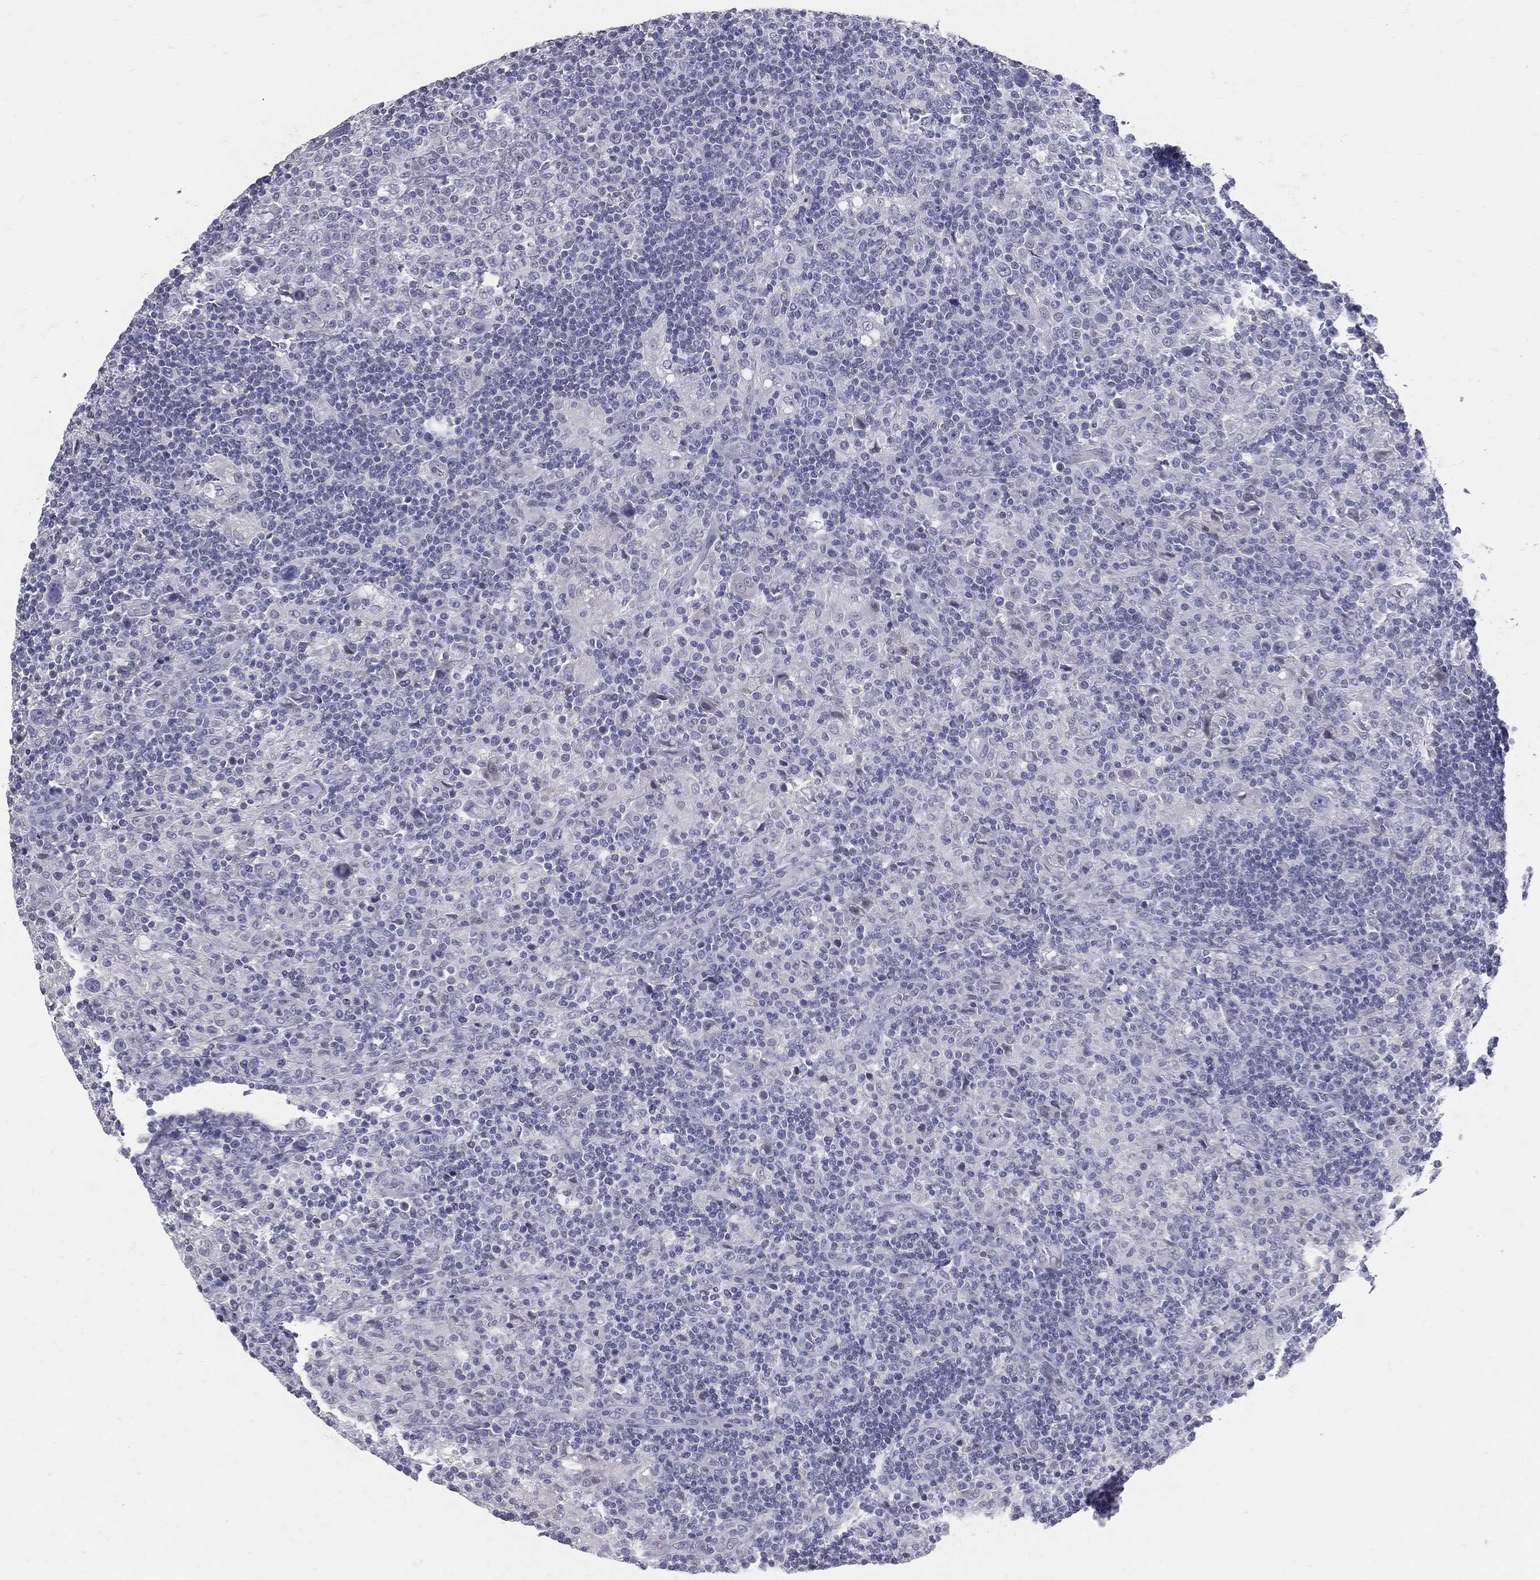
{"staining": {"intensity": "negative", "quantity": "none", "location": "none"}, "tissue": "lymphoma", "cell_type": "Tumor cells", "image_type": "cancer", "snomed": [{"axis": "morphology", "description": "Hodgkin's disease, NOS"}, {"axis": "topography", "description": "Lymph node"}], "caption": "Tumor cells show no significant positivity in Hodgkin's disease.", "gene": "ACE2", "patient": {"sex": "male", "age": 70}}